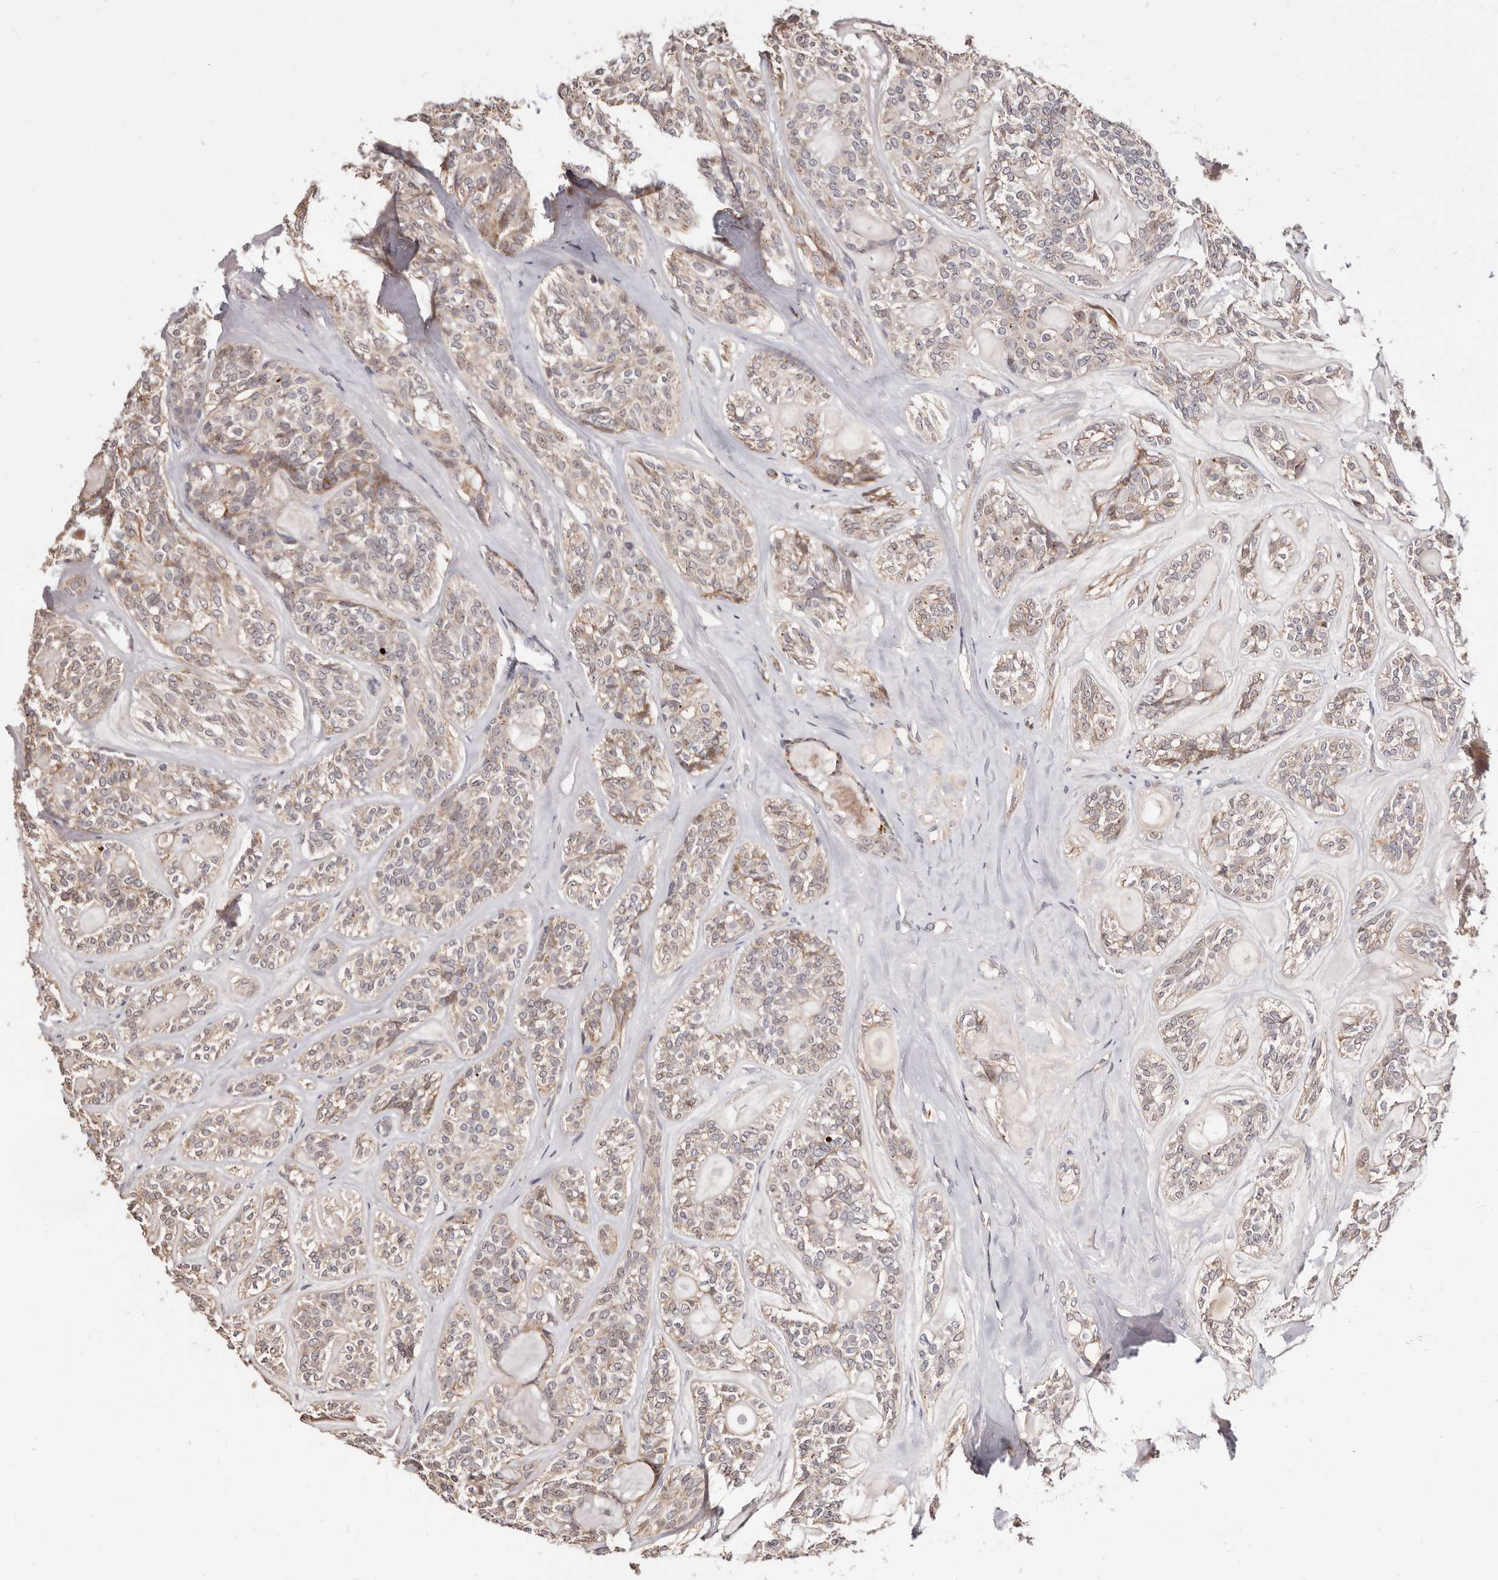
{"staining": {"intensity": "weak", "quantity": "<25%", "location": "cytoplasmic/membranous"}, "tissue": "head and neck cancer", "cell_type": "Tumor cells", "image_type": "cancer", "snomed": [{"axis": "morphology", "description": "Adenocarcinoma, NOS"}, {"axis": "topography", "description": "Head-Neck"}], "caption": "This is a image of immunohistochemistry staining of head and neck adenocarcinoma, which shows no staining in tumor cells.", "gene": "TRIP13", "patient": {"sex": "male", "age": 66}}